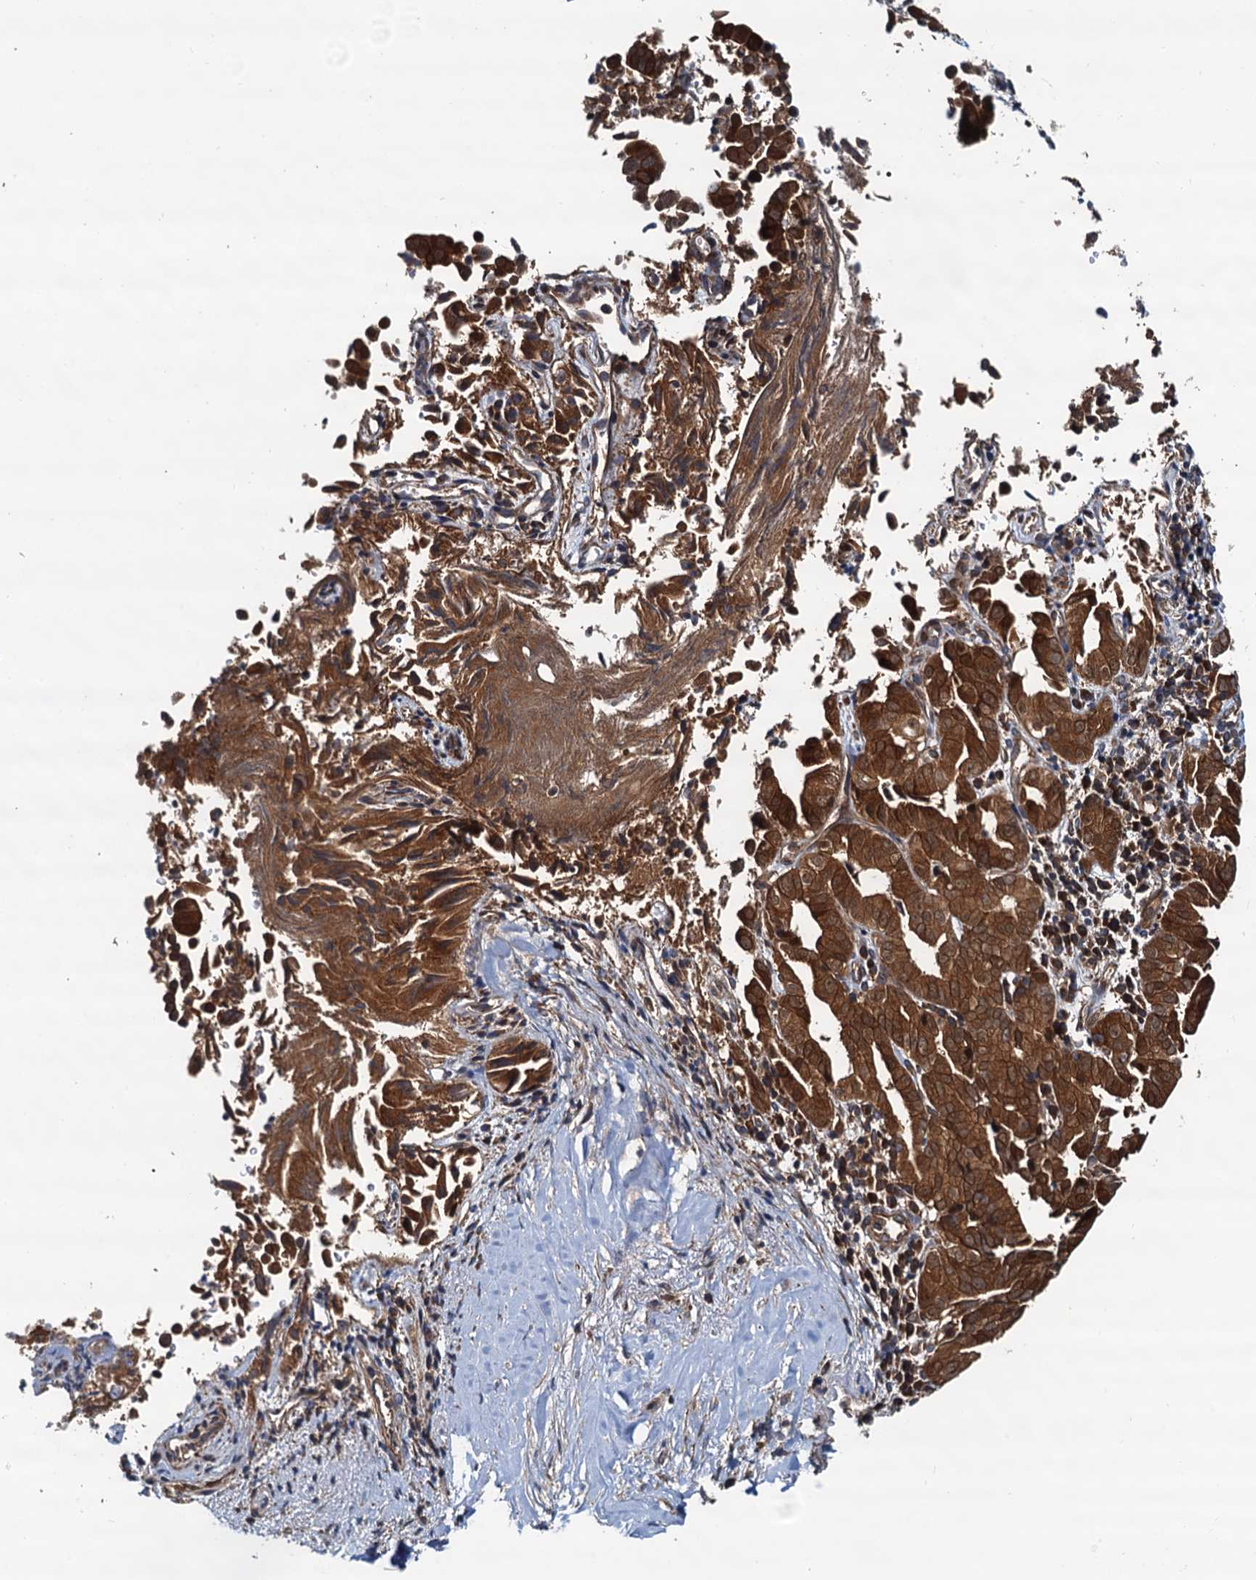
{"staining": {"intensity": "strong", "quantity": ">75%", "location": "cytoplasmic/membranous"}, "tissue": "liver cancer", "cell_type": "Tumor cells", "image_type": "cancer", "snomed": [{"axis": "morphology", "description": "Cholangiocarcinoma"}, {"axis": "topography", "description": "Liver"}], "caption": "This micrograph shows IHC staining of human liver cancer (cholangiocarcinoma), with high strong cytoplasmic/membranous positivity in about >75% of tumor cells.", "gene": "AAGAB", "patient": {"sex": "female", "age": 75}}